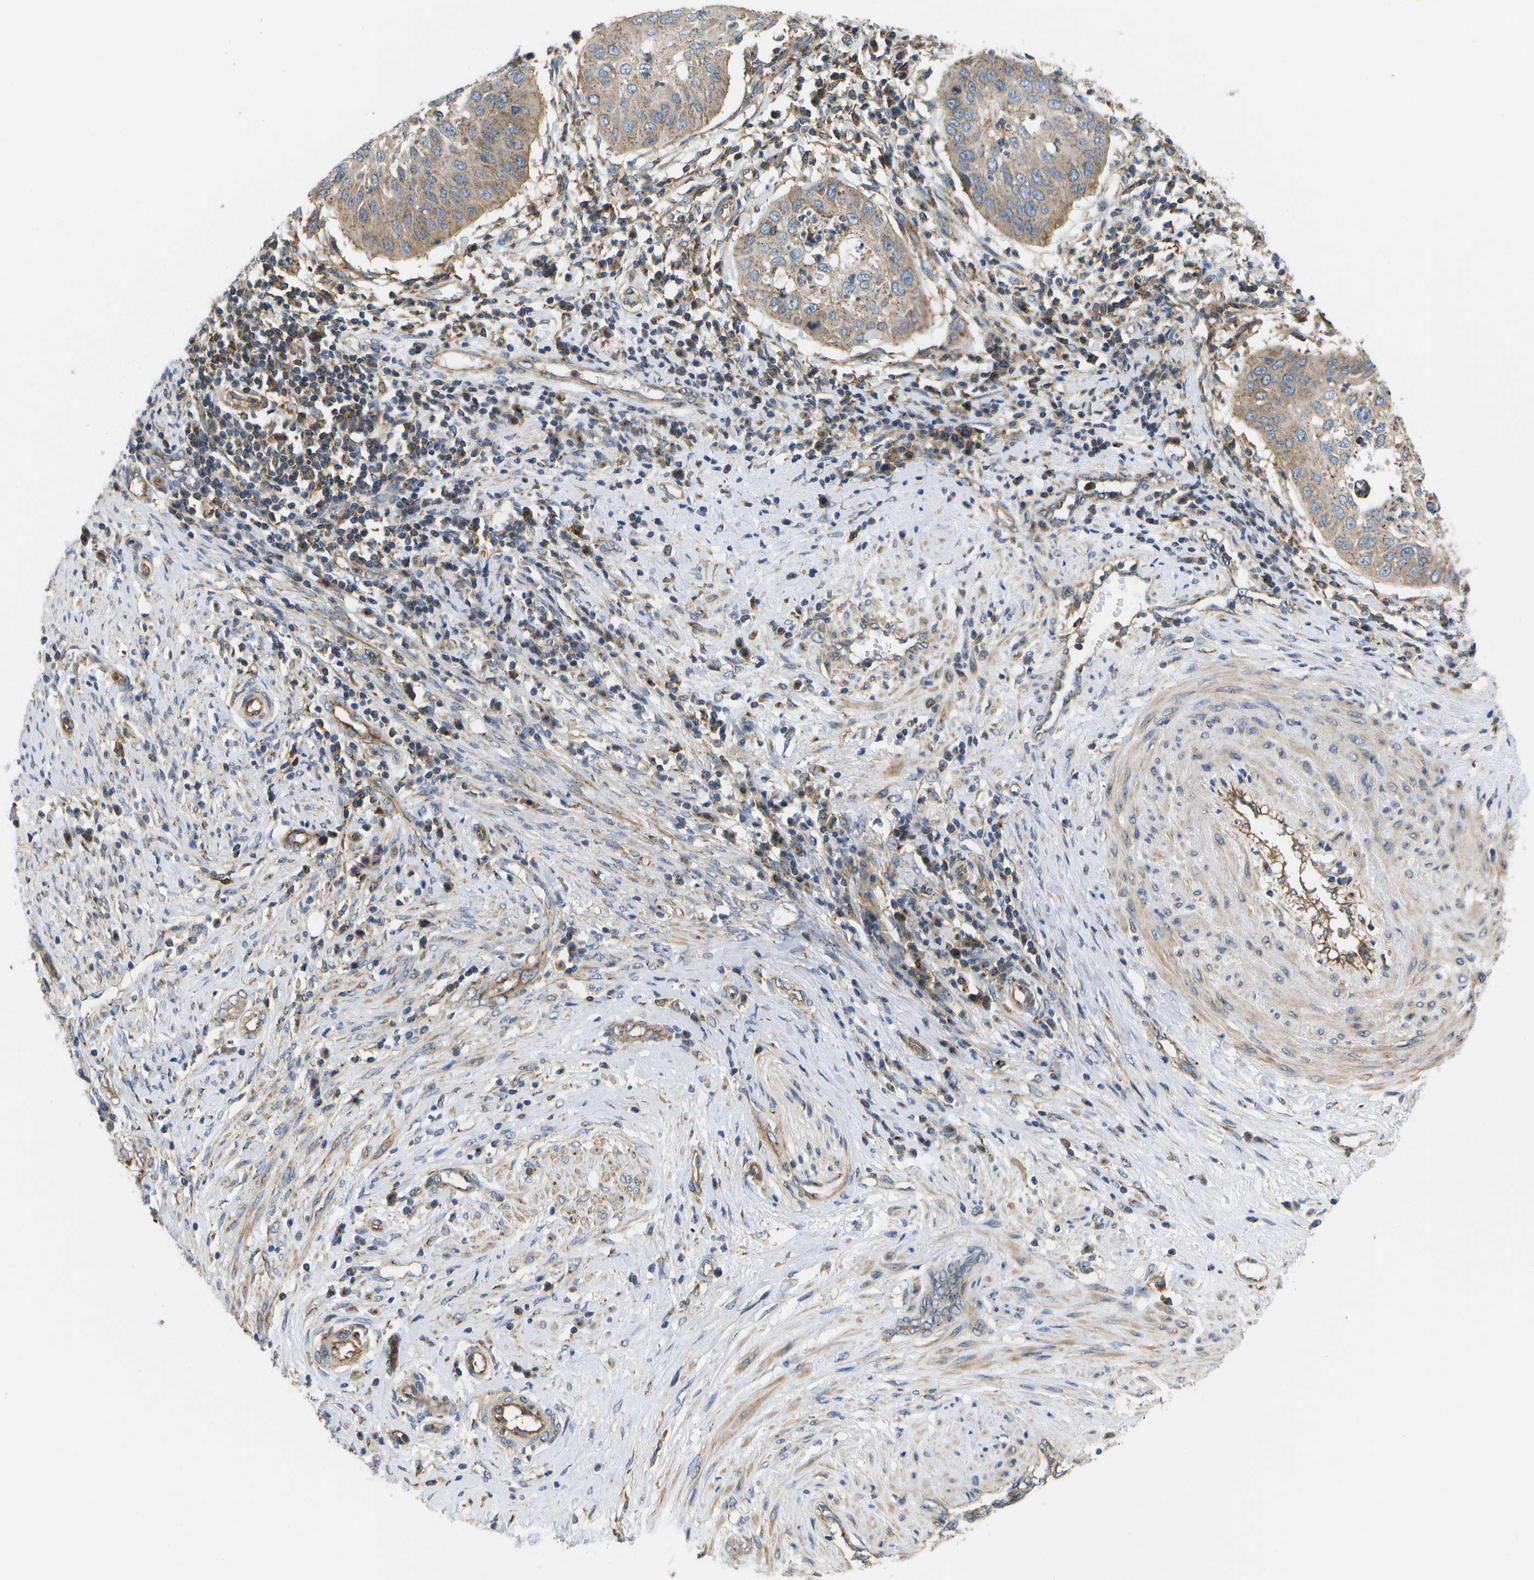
{"staining": {"intensity": "moderate", "quantity": ">75%", "location": "cytoplasmic/membranous"}, "tissue": "cervical cancer", "cell_type": "Tumor cells", "image_type": "cancer", "snomed": [{"axis": "morphology", "description": "Normal tissue, NOS"}, {"axis": "morphology", "description": "Squamous cell carcinoma, NOS"}, {"axis": "topography", "description": "Cervix"}], "caption": "Moderate cytoplasmic/membranous positivity for a protein is identified in about >75% of tumor cells of squamous cell carcinoma (cervical) using immunohistochemistry.", "gene": "BST2", "patient": {"sex": "female", "age": 39}}